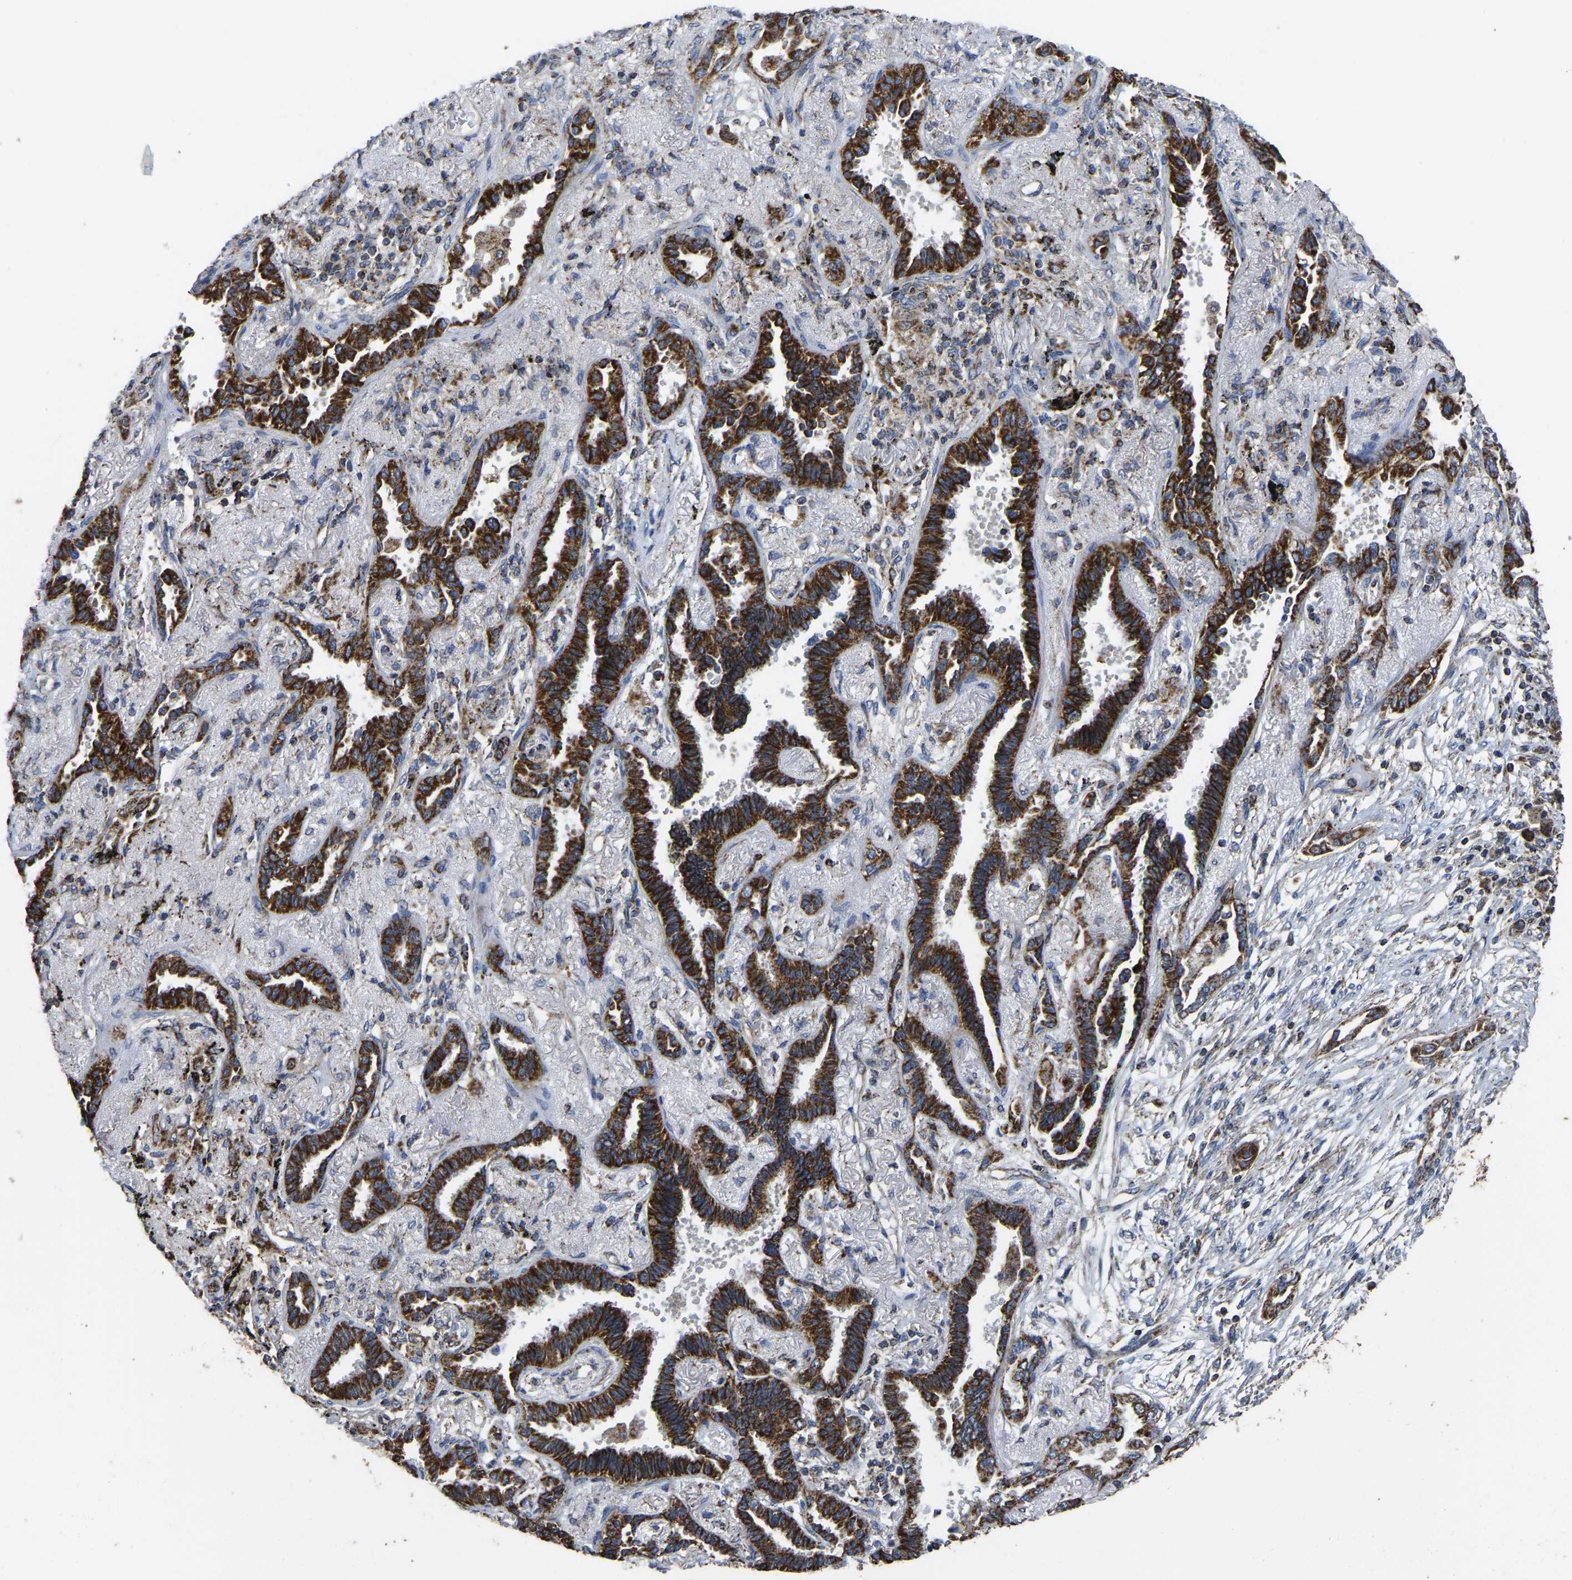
{"staining": {"intensity": "strong", "quantity": ">75%", "location": "cytoplasmic/membranous"}, "tissue": "lung cancer", "cell_type": "Tumor cells", "image_type": "cancer", "snomed": [{"axis": "morphology", "description": "Adenocarcinoma, NOS"}, {"axis": "topography", "description": "Lung"}], "caption": "Protein staining of adenocarcinoma (lung) tissue displays strong cytoplasmic/membranous expression in approximately >75% of tumor cells.", "gene": "ETFA", "patient": {"sex": "male", "age": 59}}